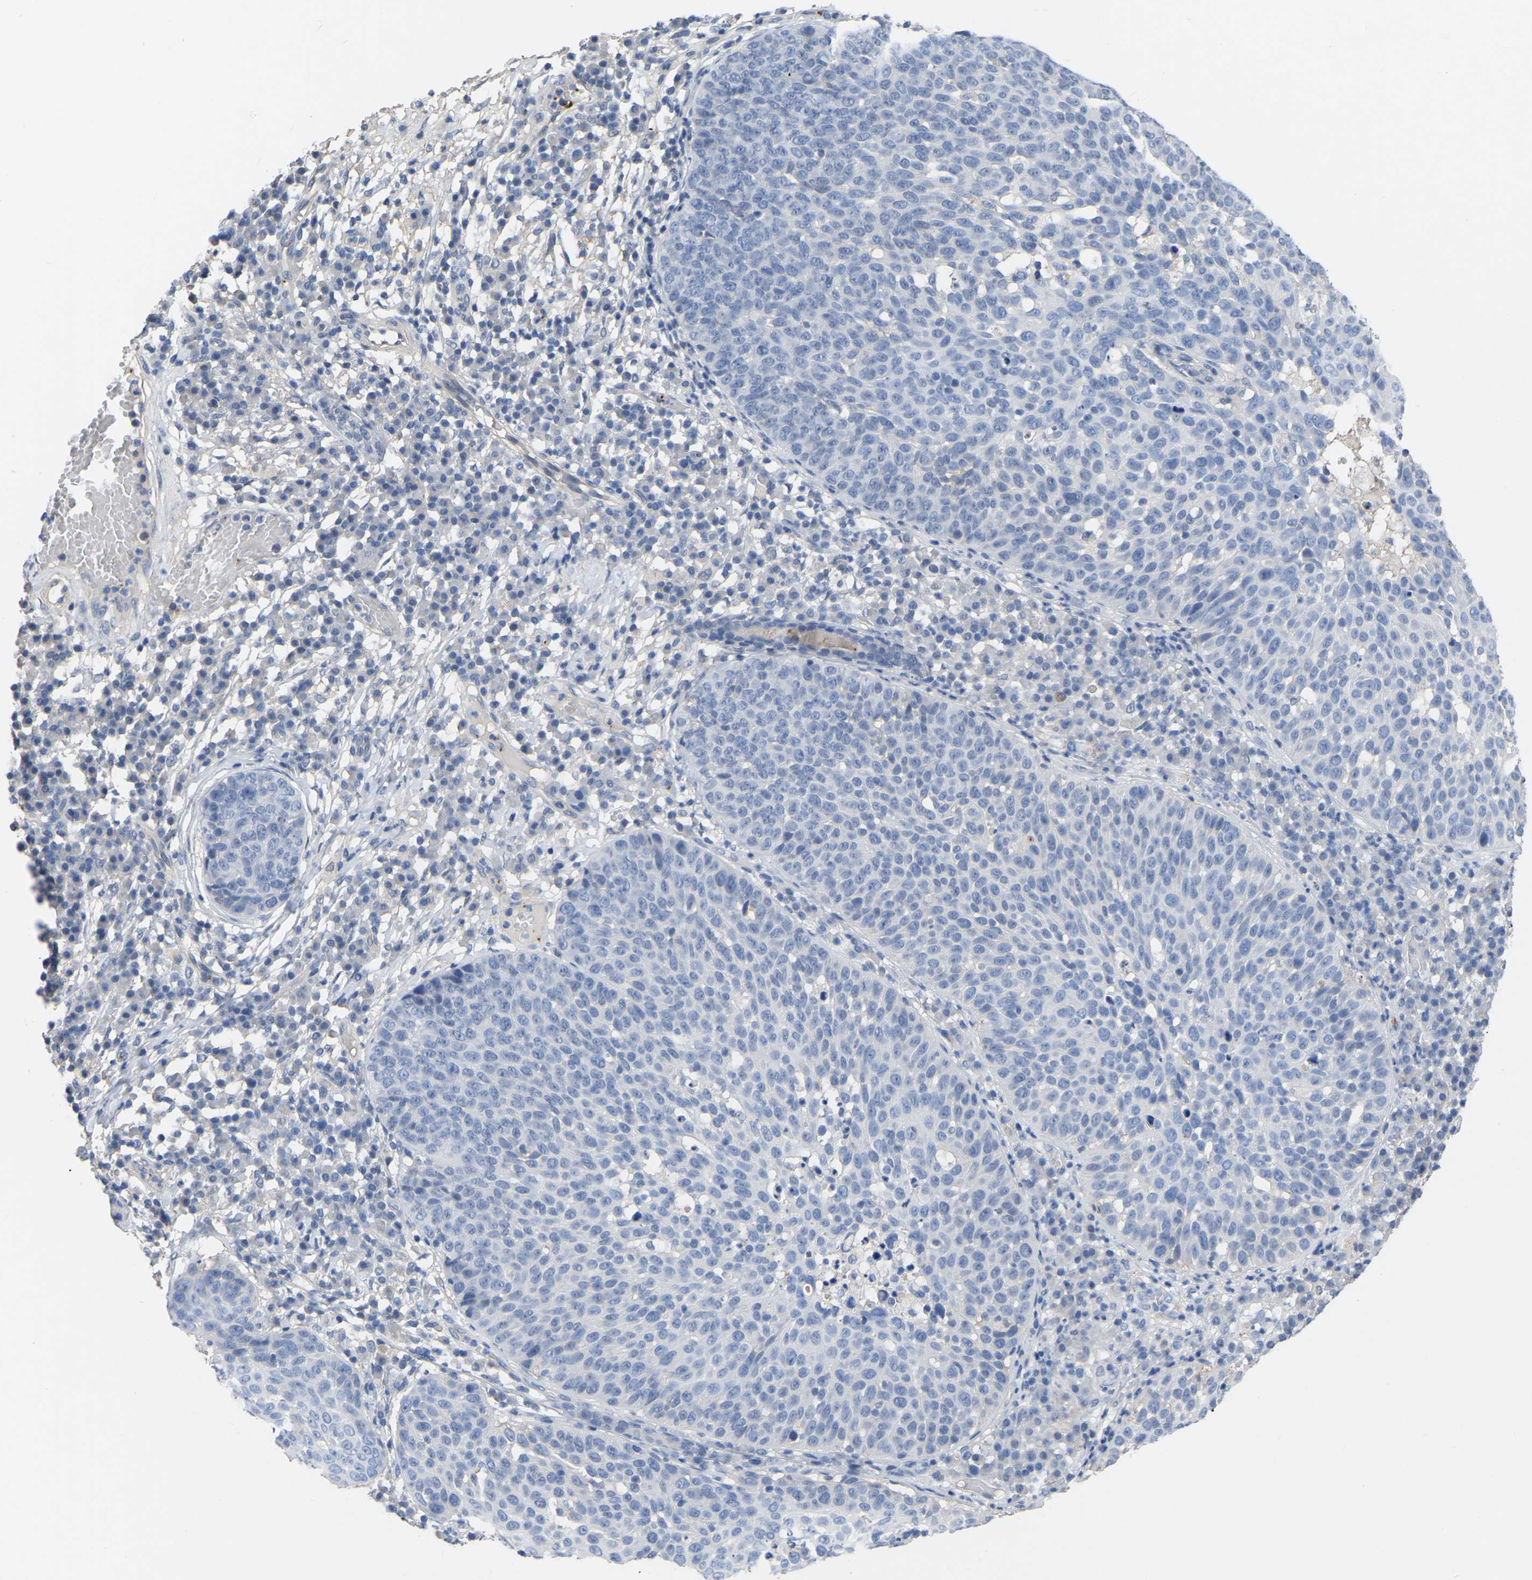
{"staining": {"intensity": "negative", "quantity": "none", "location": "none"}, "tissue": "skin cancer", "cell_type": "Tumor cells", "image_type": "cancer", "snomed": [{"axis": "morphology", "description": "Squamous cell carcinoma in situ, NOS"}, {"axis": "morphology", "description": "Squamous cell carcinoma, NOS"}, {"axis": "topography", "description": "Skin"}], "caption": "Tumor cells are negative for brown protein staining in skin squamous cell carcinoma.", "gene": "ZNF449", "patient": {"sex": "male", "age": 93}}